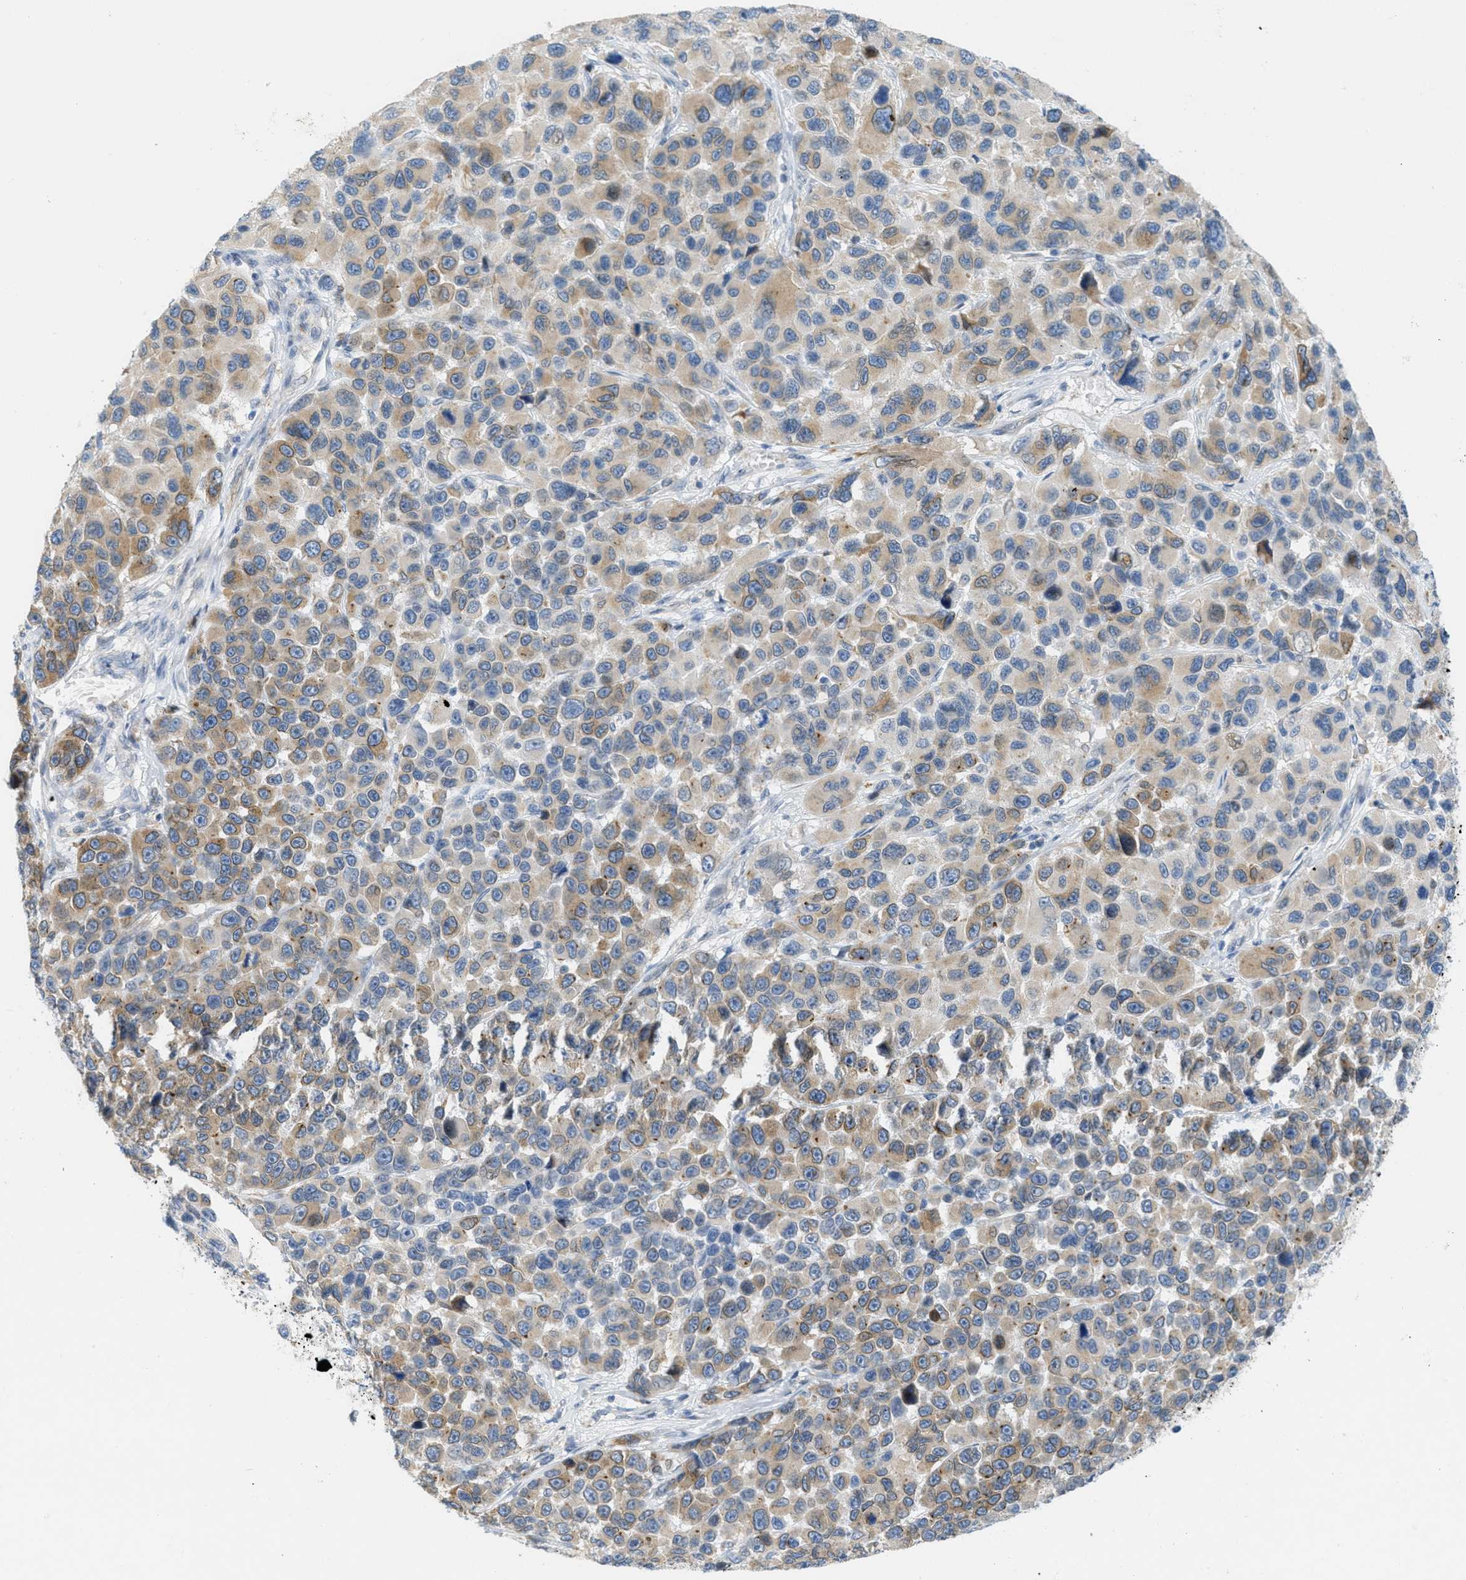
{"staining": {"intensity": "weak", "quantity": ">75%", "location": "cytoplasmic/membranous"}, "tissue": "melanoma", "cell_type": "Tumor cells", "image_type": "cancer", "snomed": [{"axis": "morphology", "description": "Malignant melanoma, NOS"}, {"axis": "topography", "description": "Skin"}], "caption": "There is low levels of weak cytoplasmic/membranous positivity in tumor cells of malignant melanoma, as demonstrated by immunohistochemical staining (brown color).", "gene": "TEX264", "patient": {"sex": "male", "age": 53}}